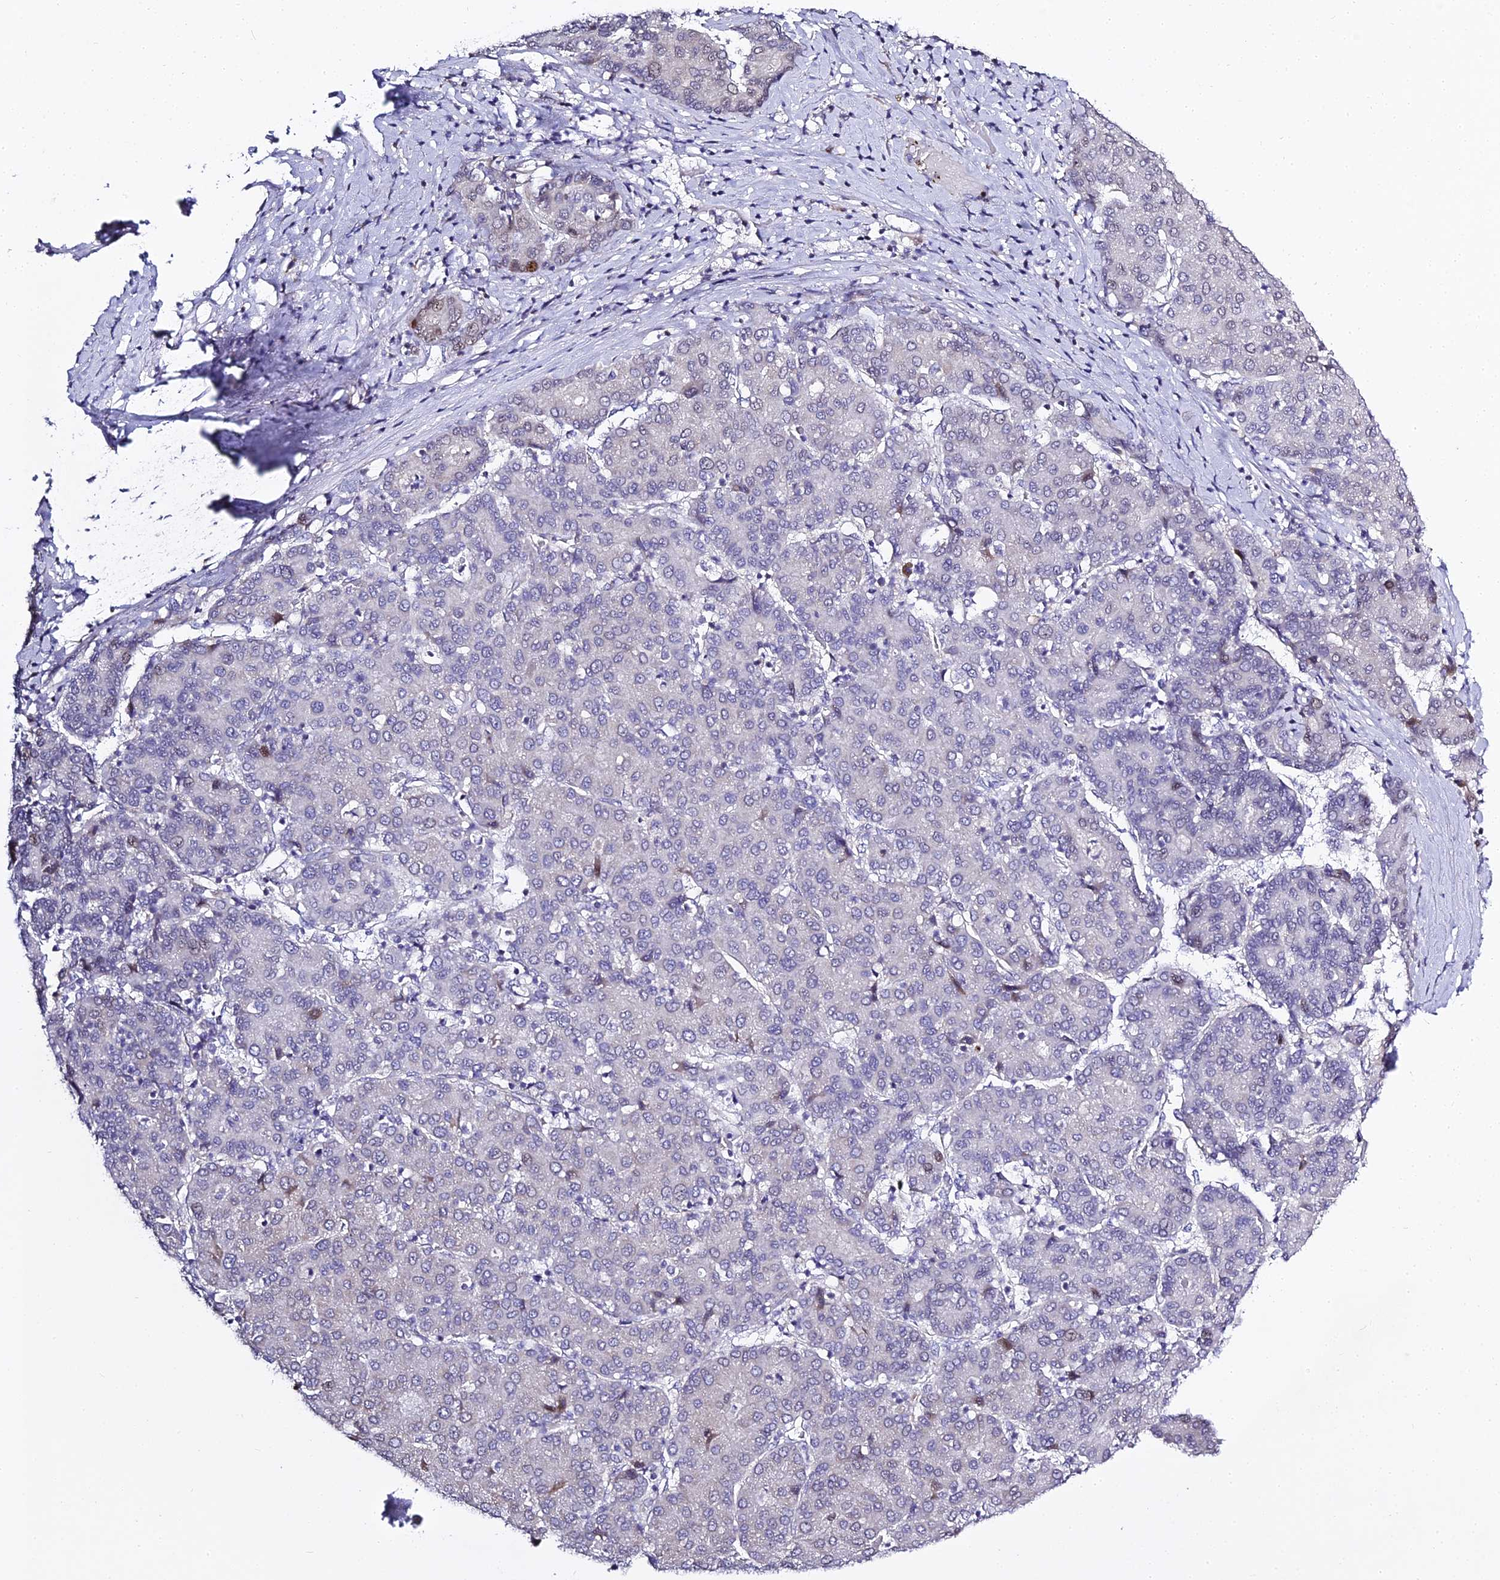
{"staining": {"intensity": "strong", "quantity": "<25%", "location": "nuclear"}, "tissue": "liver cancer", "cell_type": "Tumor cells", "image_type": "cancer", "snomed": [{"axis": "morphology", "description": "Carcinoma, Hepatocellular, NOS"}, {"axis": "topography", "description": "Liver"}], "caption": "Hepatocellular carcinoma (liver) stained with a protein marker demonstrates strong staining in tumor cells.", "gene": "SERP1", "patient": {"sex": "male", "age": 65}}